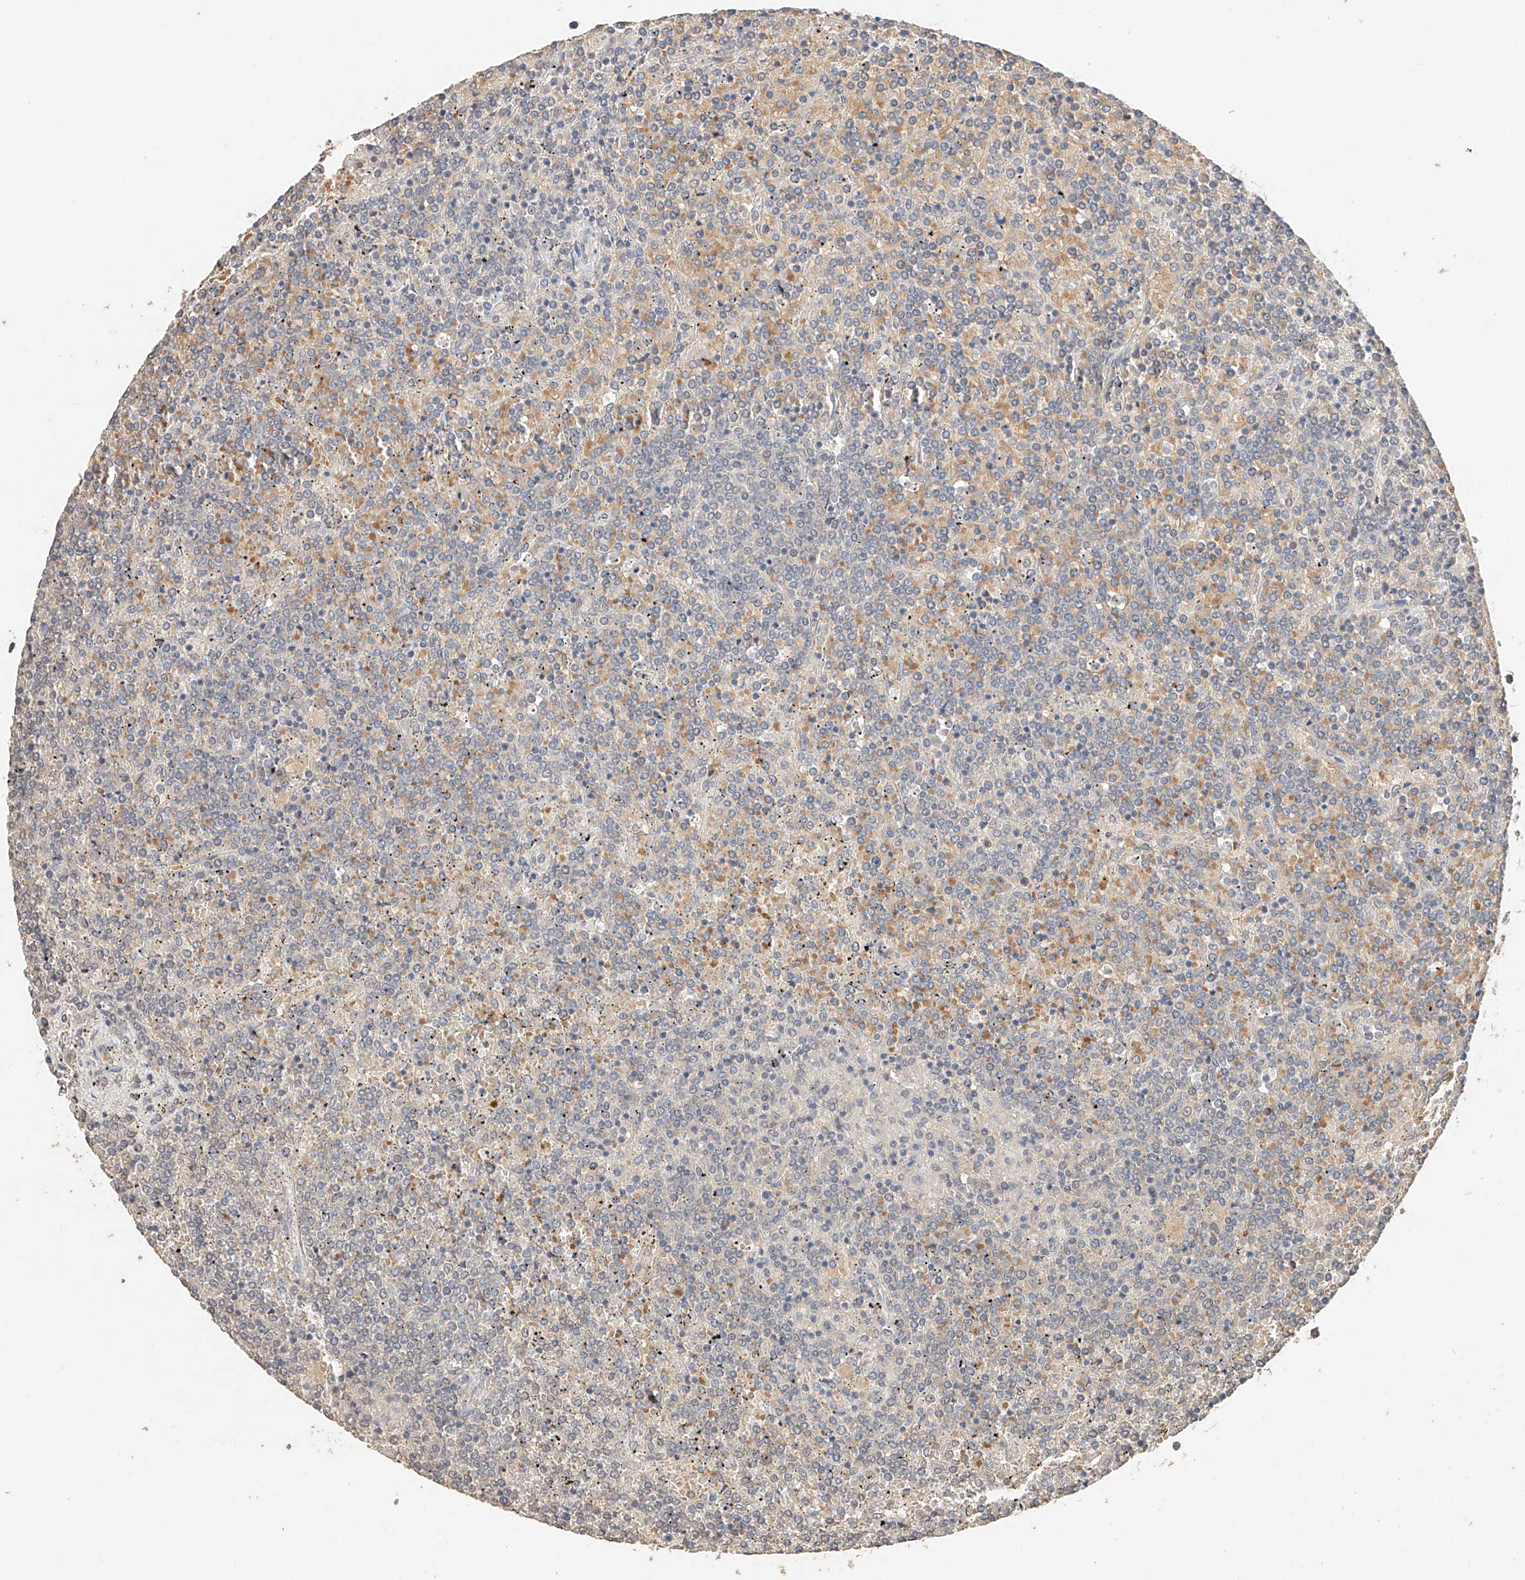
{"staining": {"intensity": "negative", "quantity": "none", "location": "none"}, "tissue": "lymphoma", "cell_type": "Tumor cells", "image_type": "cancer", "snomed": [{"axis": "morphology", "description": "Malignant lymphoma, non-Hodgkin's type, Low grade"}, {"axis": "topography", "description": "Spleen"}], "caption": "The image displays no staining of tumor cells in malignant lymphoma, non-Hodgkin's type (low-grade).", "gene": "IL22RA2", "patient": {"sex": "female", "age": 19}}